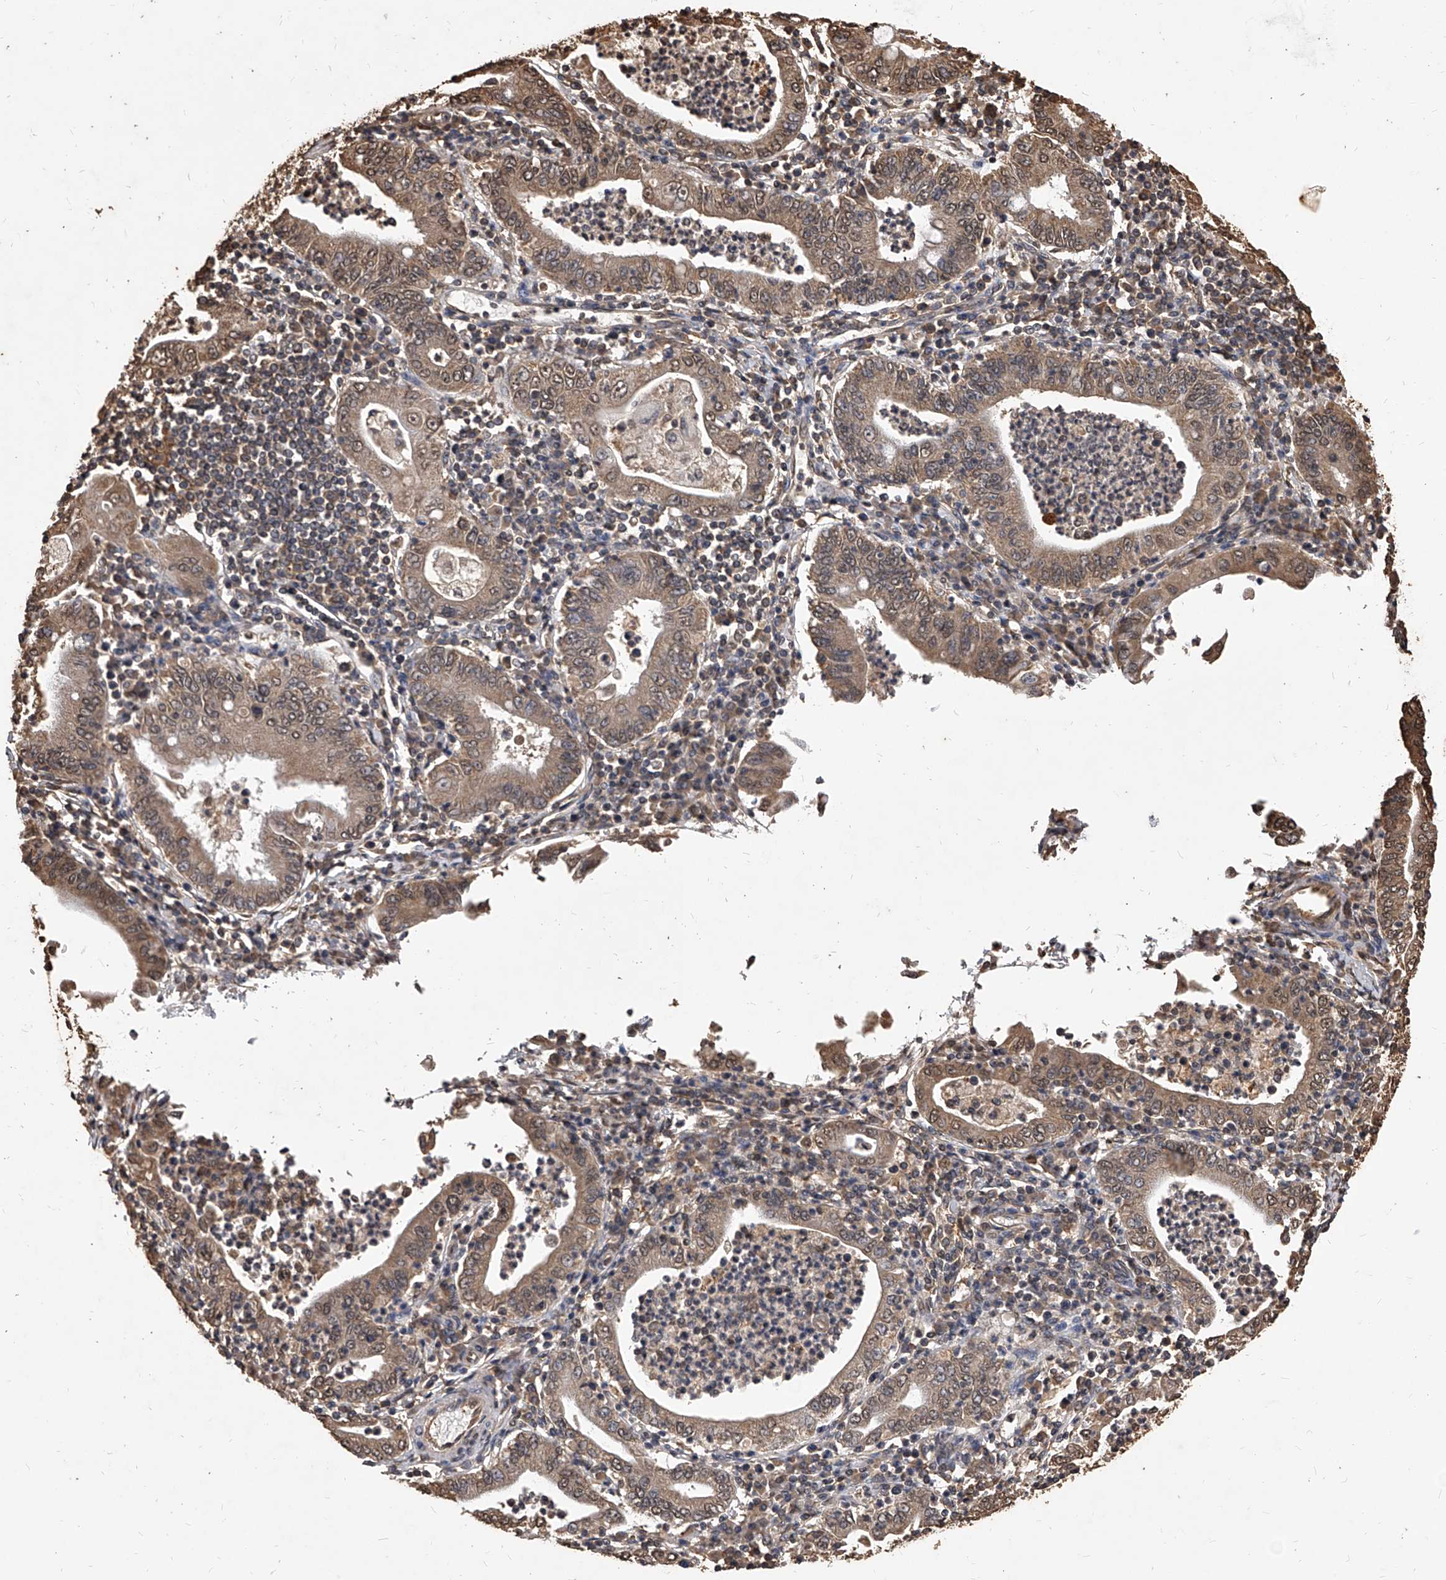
{"staining": {"intensity": "moderate", "quantity": ">75%", "location": "cytoplasmic/membranous,nuclear"}, "tissue": "stomach cancer", "cell_type": "Tumor cells", "image_type": "cancer", "snomed": [{"axis": "morphology", "description": "Normal tissue, NOS"}, {"axis": "morphology", "description": "Adenocarcinoma, NOS"}, {"axis": "topography", "description": "Esophagus"}, {"axis": "topography", "description": "Stomach, upper"}, {"axis": "topography", "description": "Peripheral nerve tissue"}], "caption": "This image shows IHC staining of stomach cancer, with medium moderate cytoplasmic/membranous and nuclear positivity in approximately >75% of tumor cells.", "gene": "FBXL4", "patient": {"sex": "male", "age": 62}}